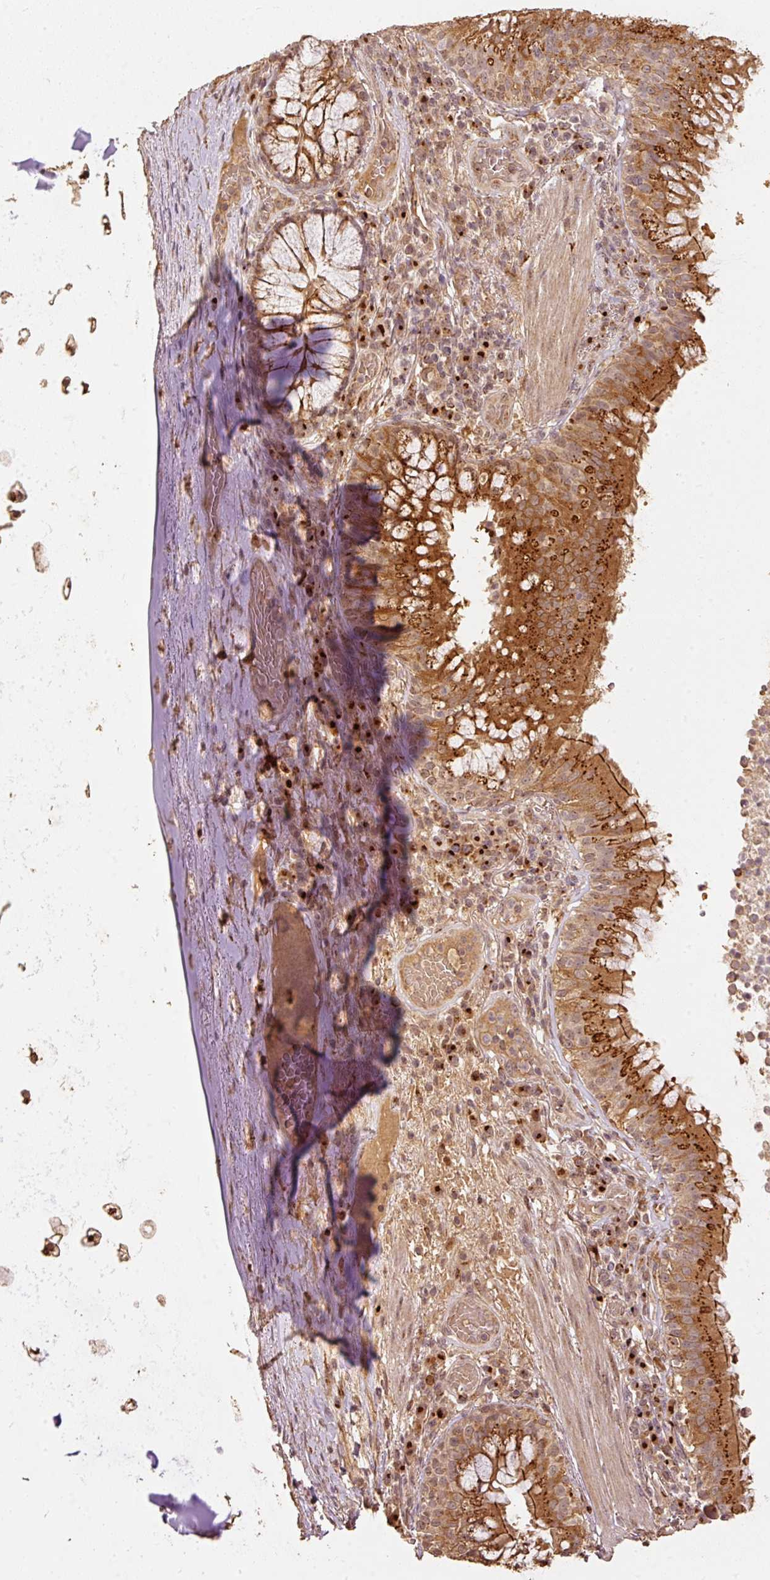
{"staining": {"intensity": "moderate", "quantity": ">75%", "location": "cytoplasmic/membranous"}, "tissue": "bronchus", "cell_type": "Respiratory epithelial cells", "image_type": "normal", "snomed": [{"axis": "morphology", "description": "Normal tissue, NOS"}, {"axis": "topography", "description": "Cartilage tissue"}, {"axis": "topography", "description": "Bronchus"}], "caption": "About >75% of respiratory epithelial cells in benign bronchus exhibit moderate cytoplasmic/membranous protein staining as visualized by brown immunohistochemical staining.", "gene": "FUT8", "patient": {"sex": "male", "age": 56}}